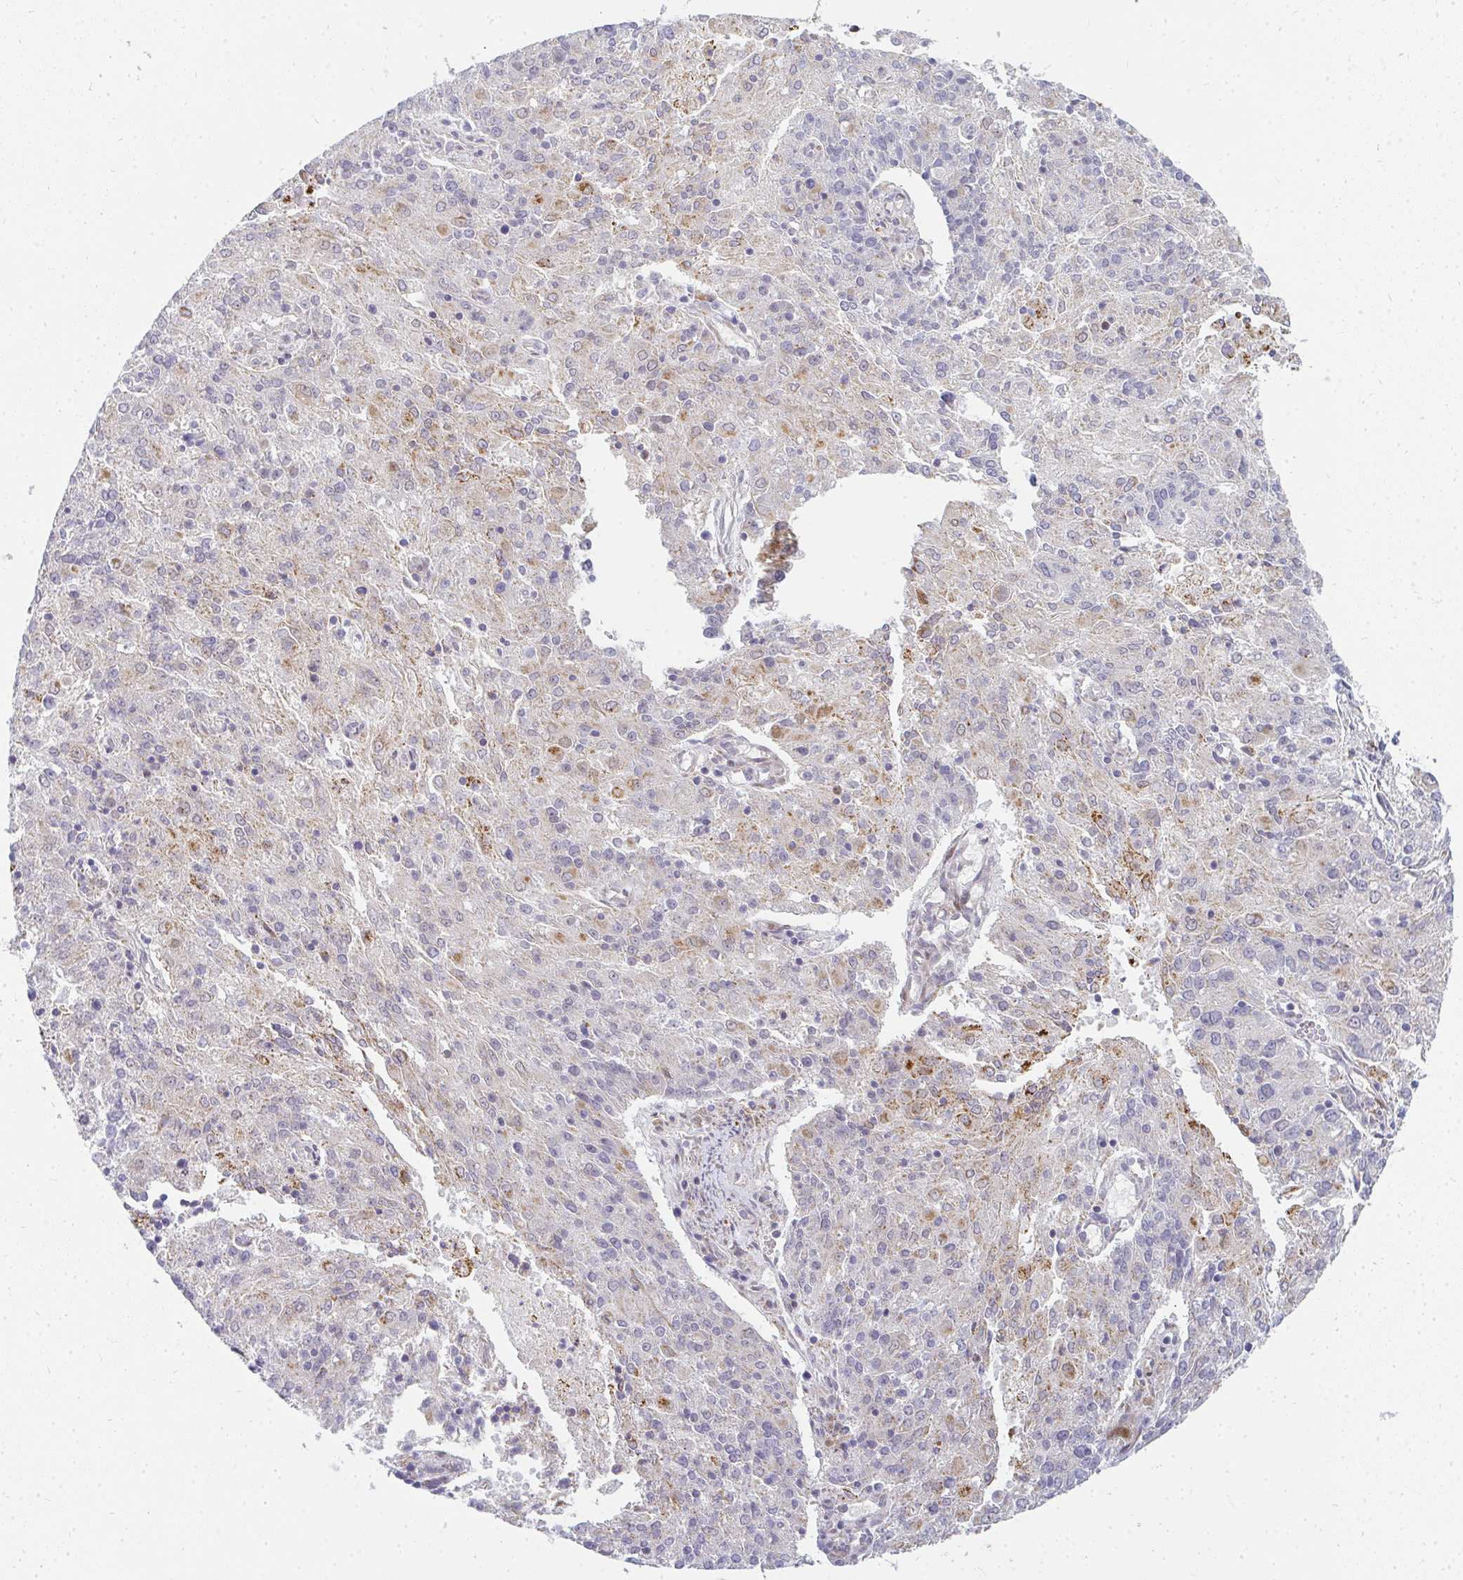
{"staining": {"intensity": "moderate", "quantity": "<25%", "location": "cytoplasmic/membranous"}, "tissue": "endometrial cancer", "cell_type": "Tumor cells", "image_type": "cancer", "snomed": [{"axis": "morphology", "description": "Adenocarcinoma, NOS"}, {"axis": "topography", "description": "Endometrium"}], "caption": "There is low levels of moderate cytoplasmic/membranous staining in tumor cells of adenocarcinoma (endometrial), as demonstrated by immunohistochemical staining (brown color).", "gene": "PLA2G5", "patient": {"sex": "female", "age": 82}}